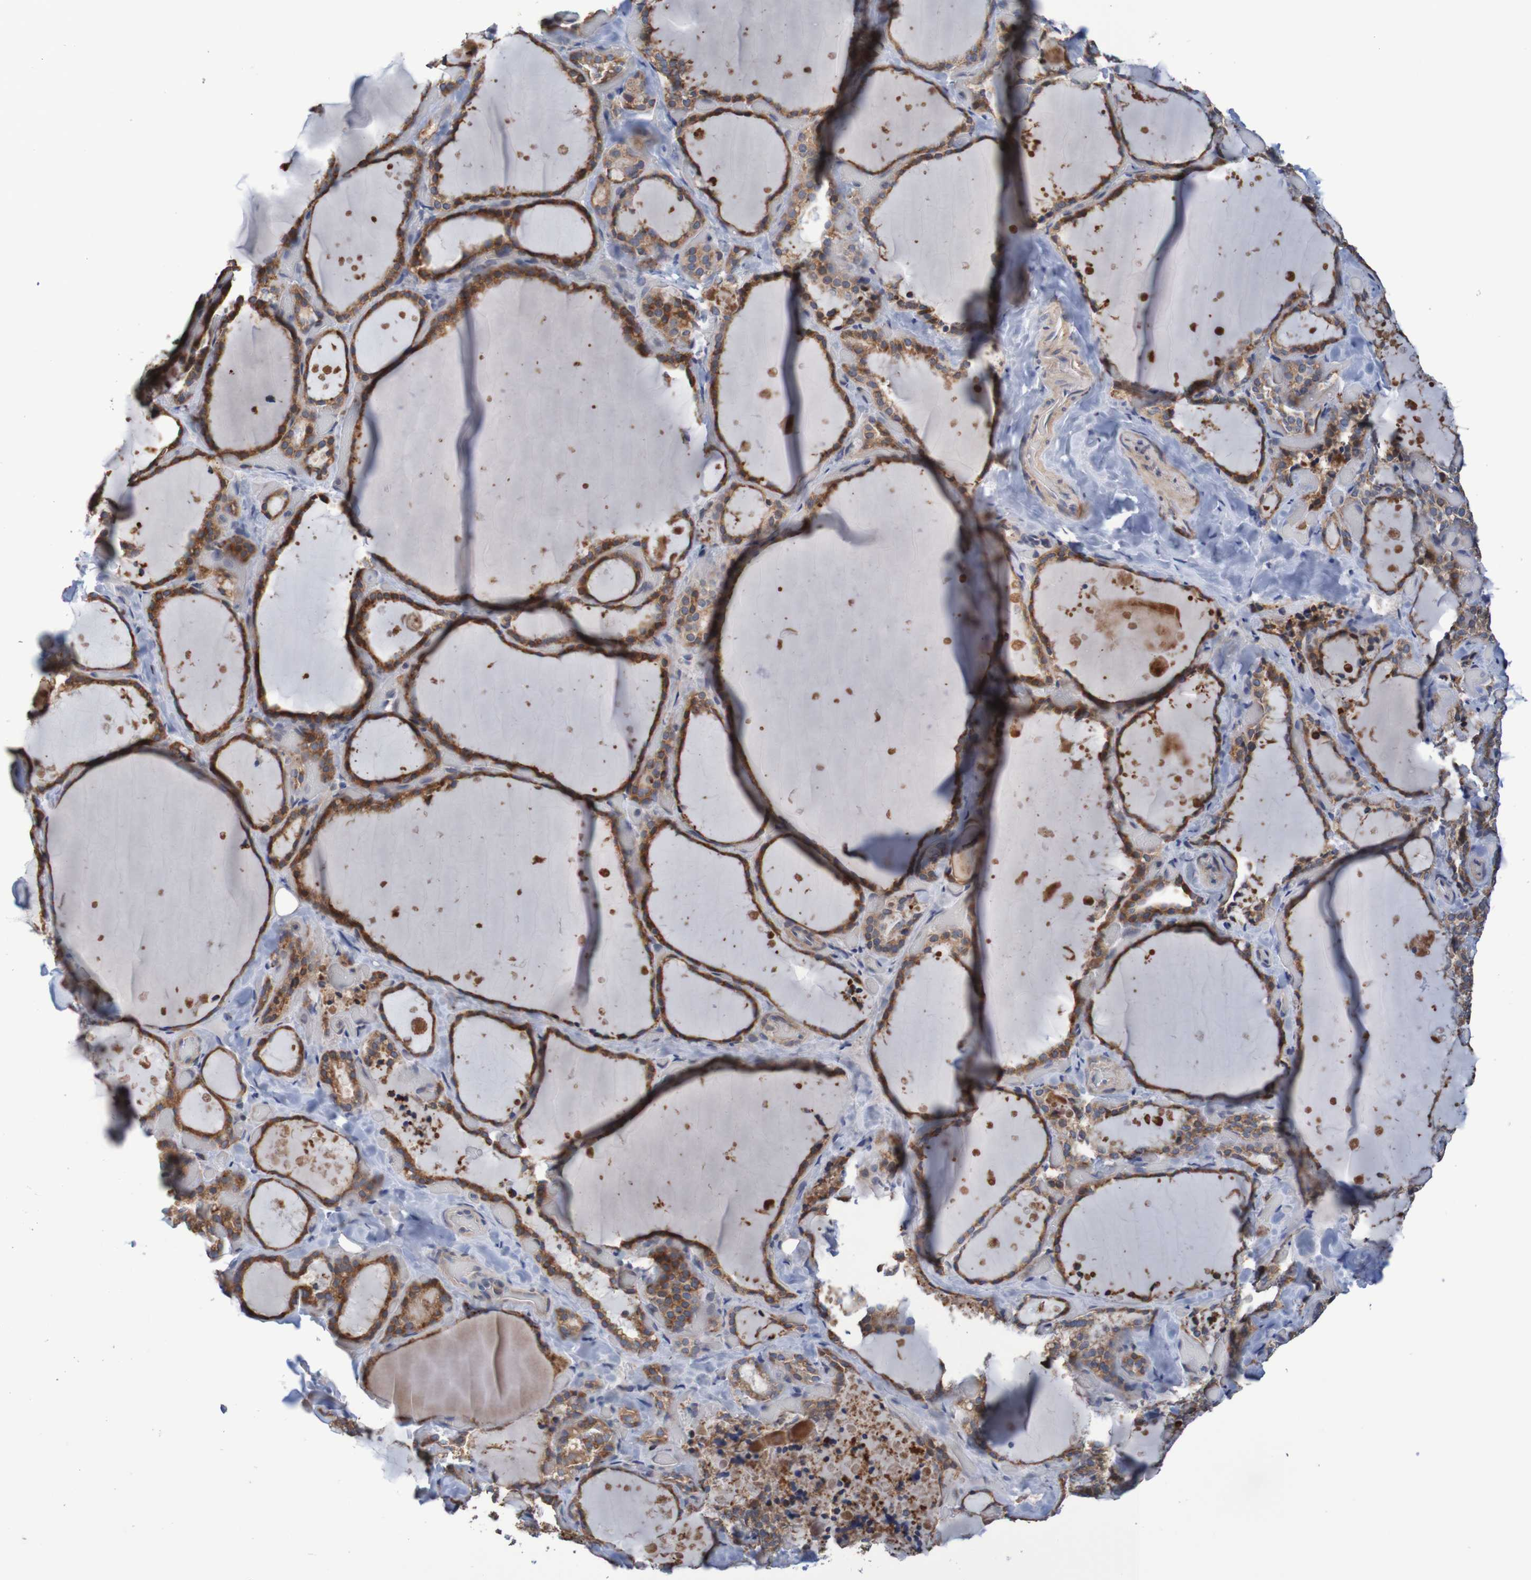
{"staining": {"intensity": "moderate", "quantity": ">75%", "location": "cytoplasmic/membranous"}, "tissue": "thyroid gland", "cell_type": "Glandular cells", "image_type": "normal", "snomed": [{"axis": "morphology", "description": "Normal tissue, NOS"}, {"axis": "topography", "description": "Thyroid gland"}], "caption": "Moderate cytoplasmic/membranous staining for a protein is identified in about >75% of glandular cells of unremarkable thyroid gland using immunohistochemistry.", "gene": "CLDN18", "patient": {"sex": "female", "age": 44}}